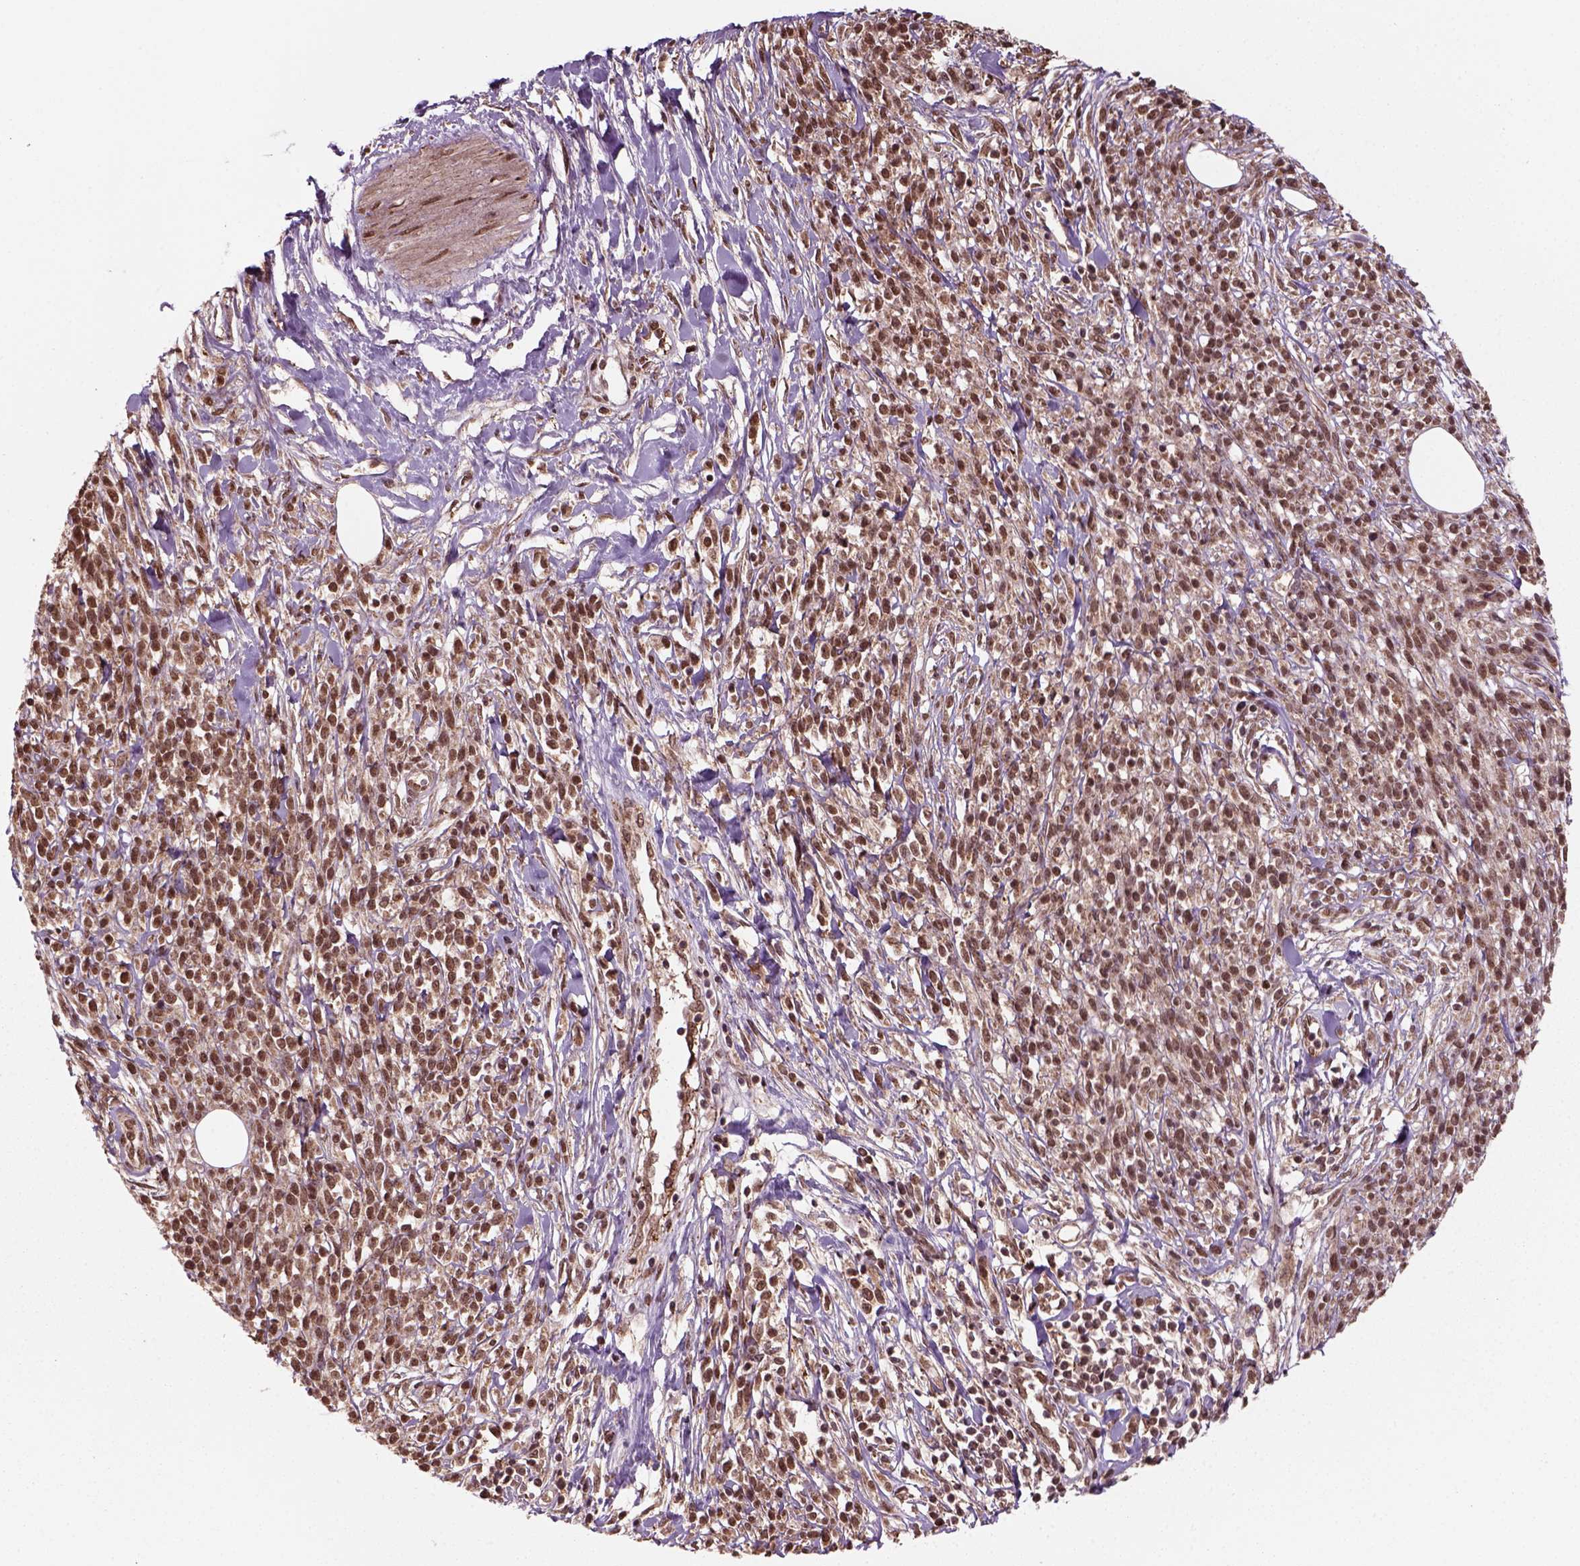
{"staining": {"intensity": "moderate", "quantity": ">75%", "location": "cytoplasmic/membranous,nuclear"}, "tissue": "melanoma", "cell_type": "Tumor cells", "image_type": "cancer", "snomed": [{"axis": "morphology", "description": "Malignant melanoma, NOS"}, {"axis": "topography", "description": "Skin"}, {"axis": "topography", "description": "Skin of trunk"}], "caption": "Brown immunohistochemical staining in human melanoma demonstrates moderate cytoplasmic/membranous and nuclear staining in approximately >75% of tumor cells. (DAB IHC with brightfield microscopy, high magnification).", "gene": "NUDT9", "patient": {"sex": "male", "age": 74}}